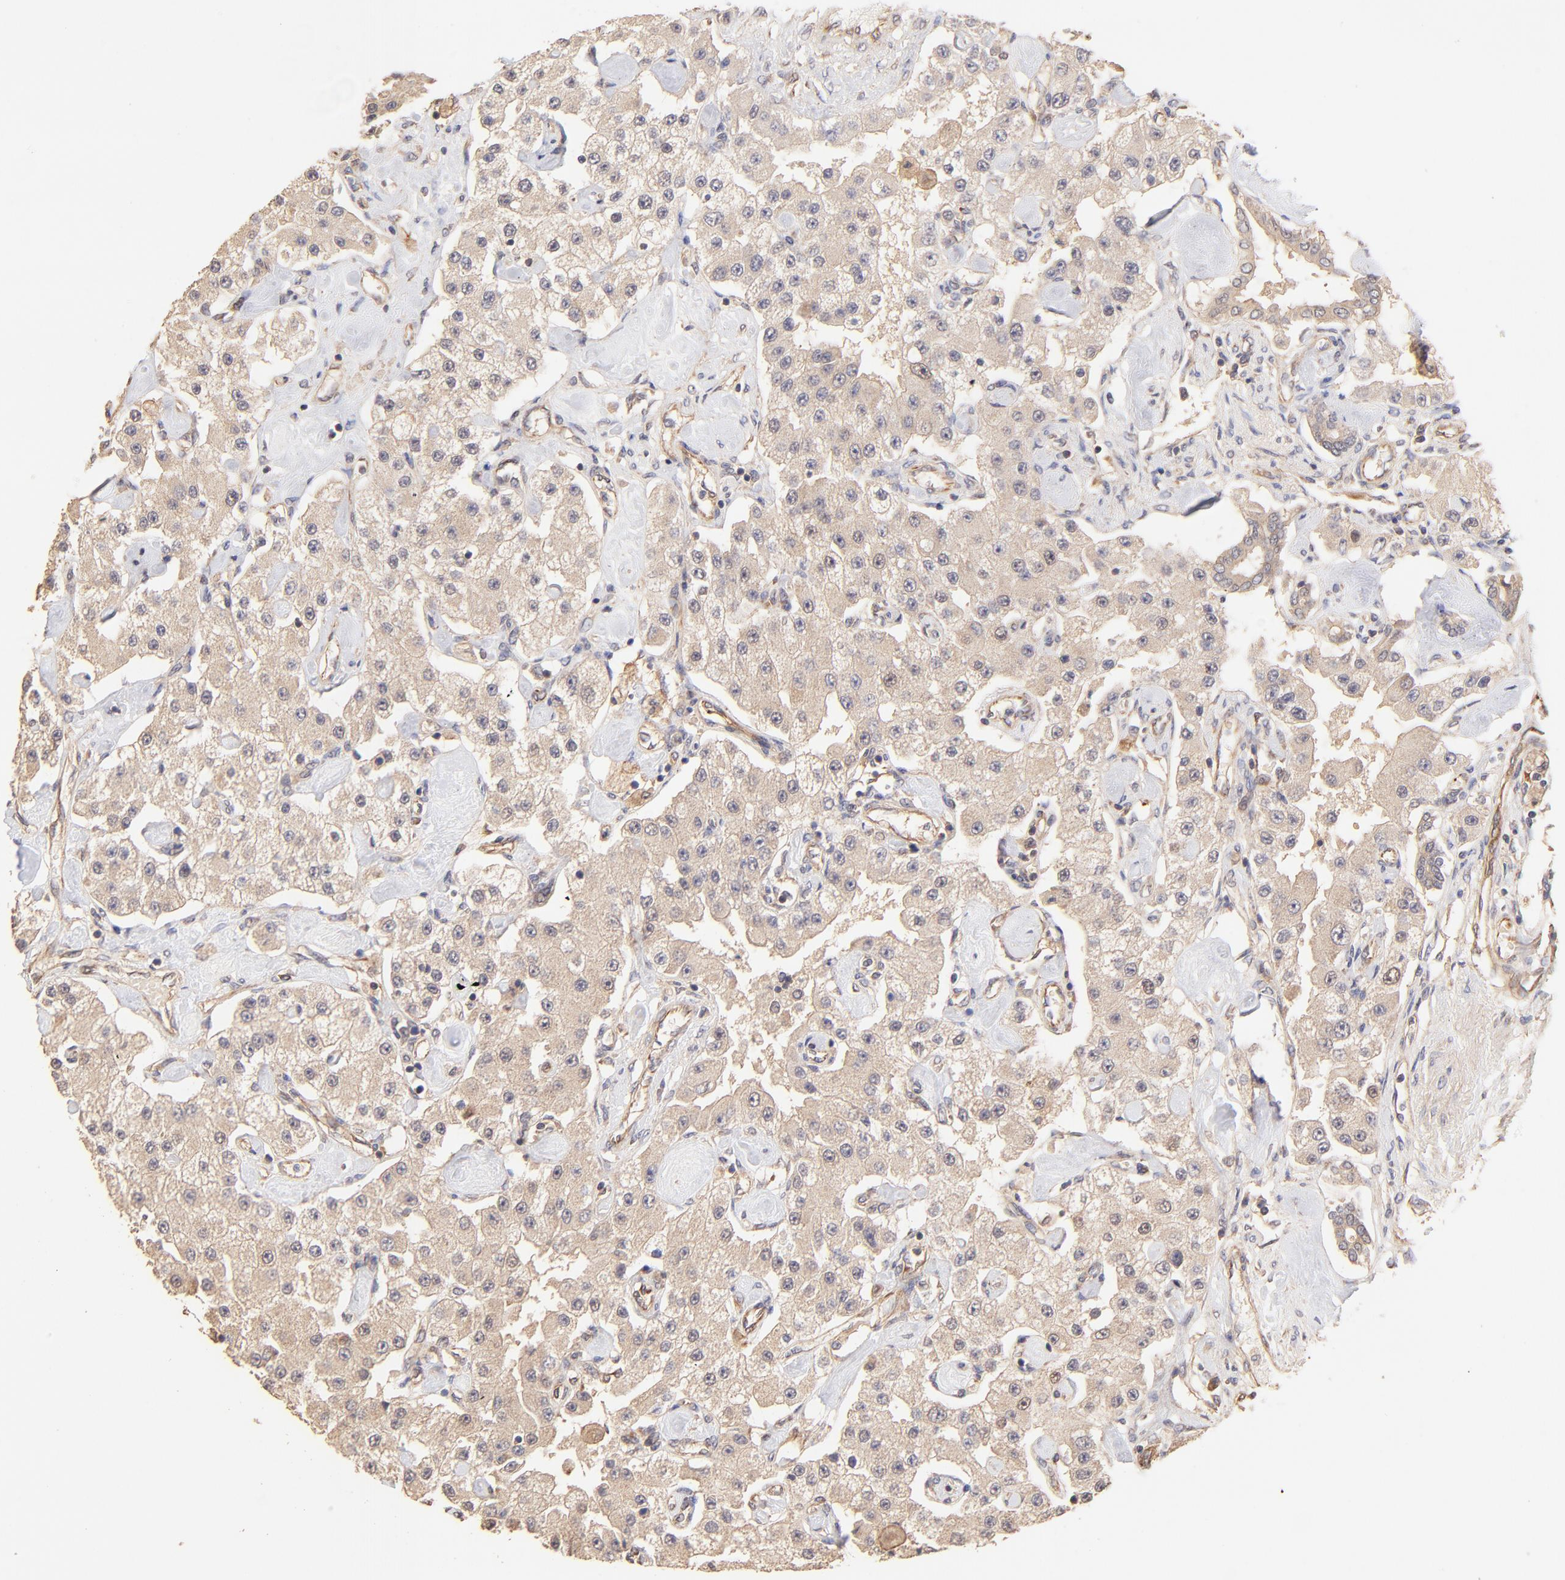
{"staining": {"intensity": "weak", "quantity": ">75%", "location": "cytoplasmic/membranous"}, "tissue": "carcinoid", "cell_type": "Tumor cells", "image_type": "cancer", "snomed": [{"axis": "morphology", "description": "Carcinoid, malignant, NOS"}, {"axis": "topography", "description": "Pancreas"}], "caption": "Immunohistochemistry (DAB (3,3'-diaminobenzidine)) staining of carcinoid (malignant) displays weak cytoplasmic/membranous protein positivity in about >75% of tumor cells.", "gene": "TNFAIP3", "patient": {"sex": "male", "age": 41}}